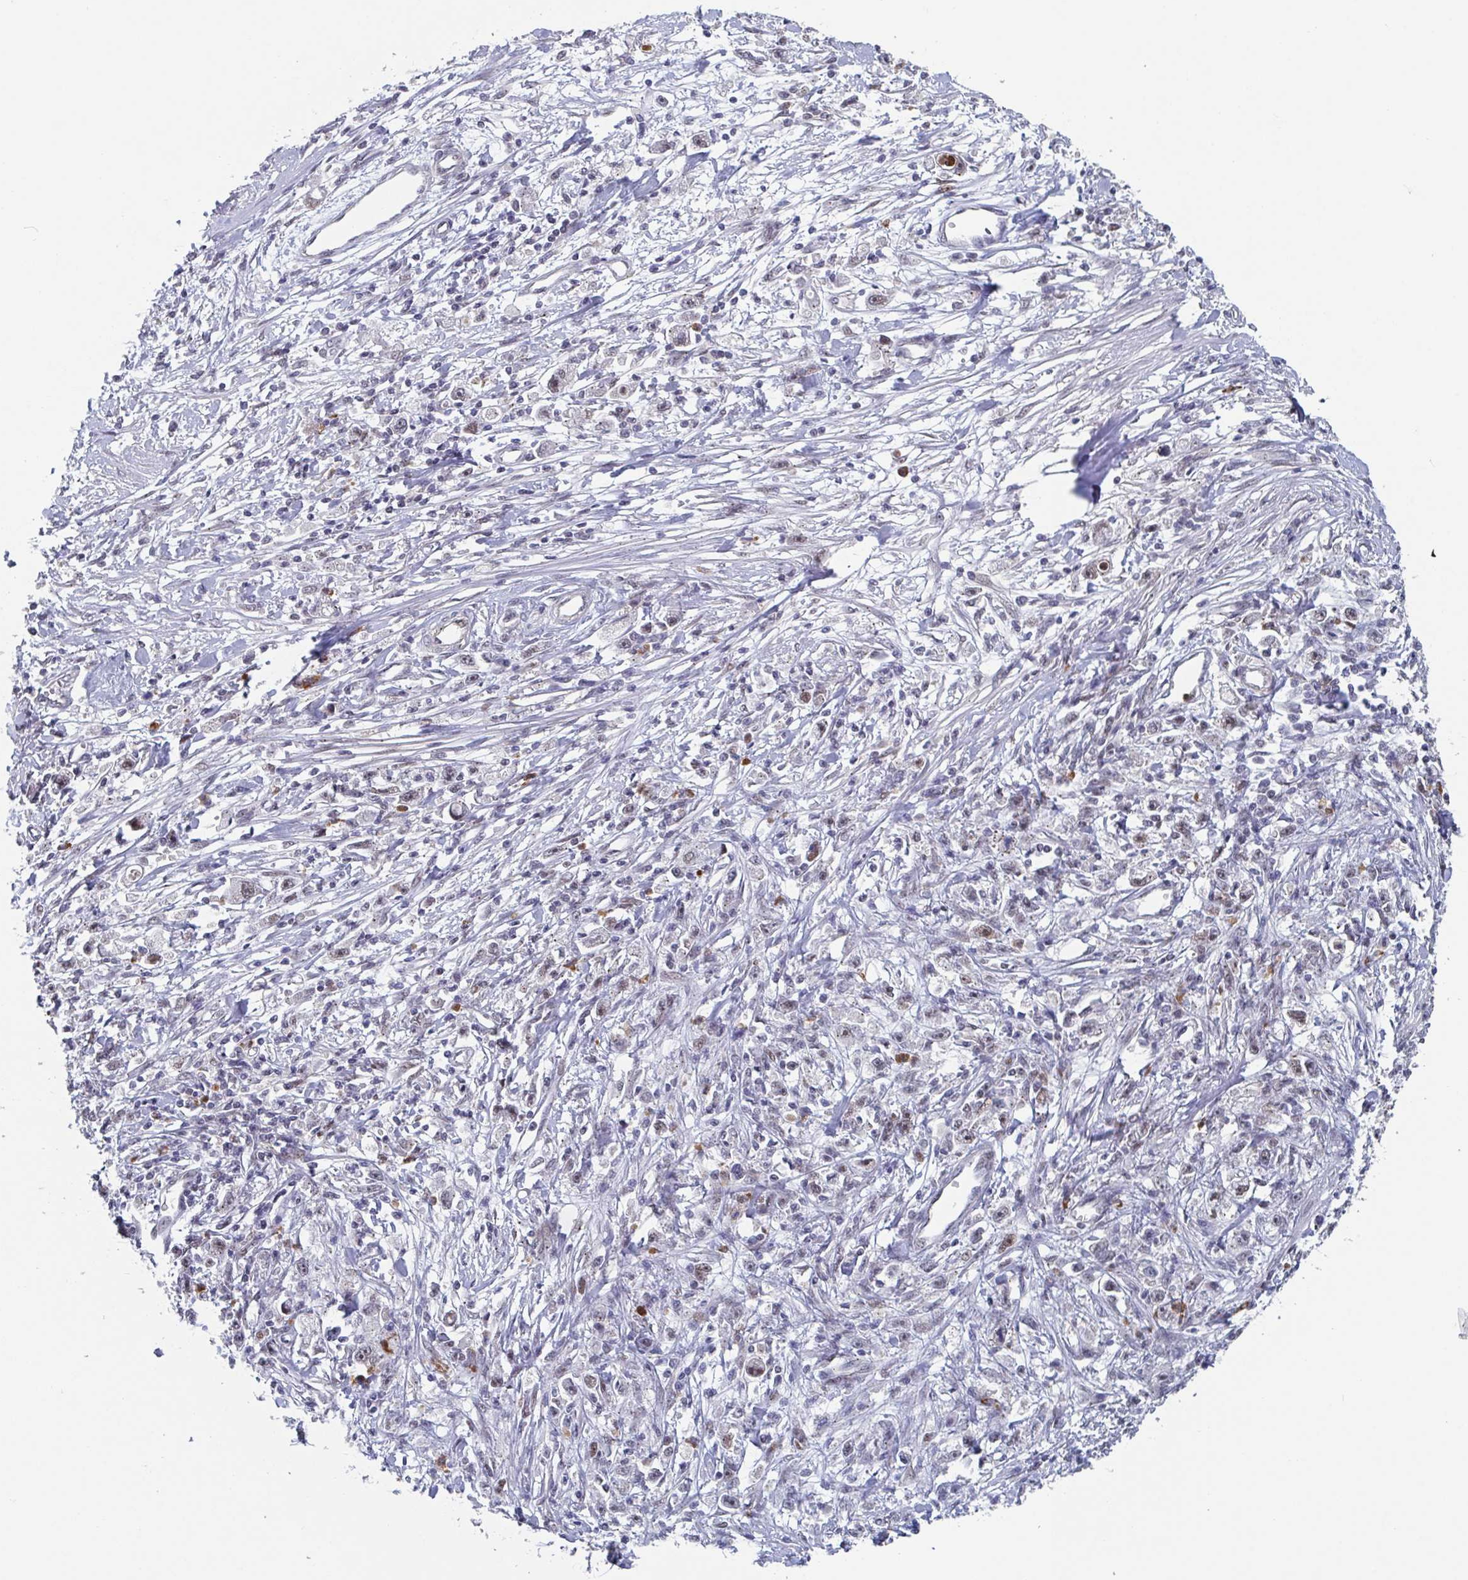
{"staining": {"intensity": "weak", "quantity": "<25%", "location": "nuclear"}, "tissue": "stomach cancer", "cell_type": "Tumor cells", "image_type": "cancer", "snomed": [{"axis": "morphology", "description": "Adenocarcinoma, NOS"}, {"axis": "topography", "description": "Stomach"}], "caption": "Protein analysis of adenocarcinoma (stomach) reveals no significant staining in tumor cells. (DAB immunohistochemistry with hematoxylin counter stain).", "gene": "RNF212", "patient": {"sex": "female", "age": 59}}